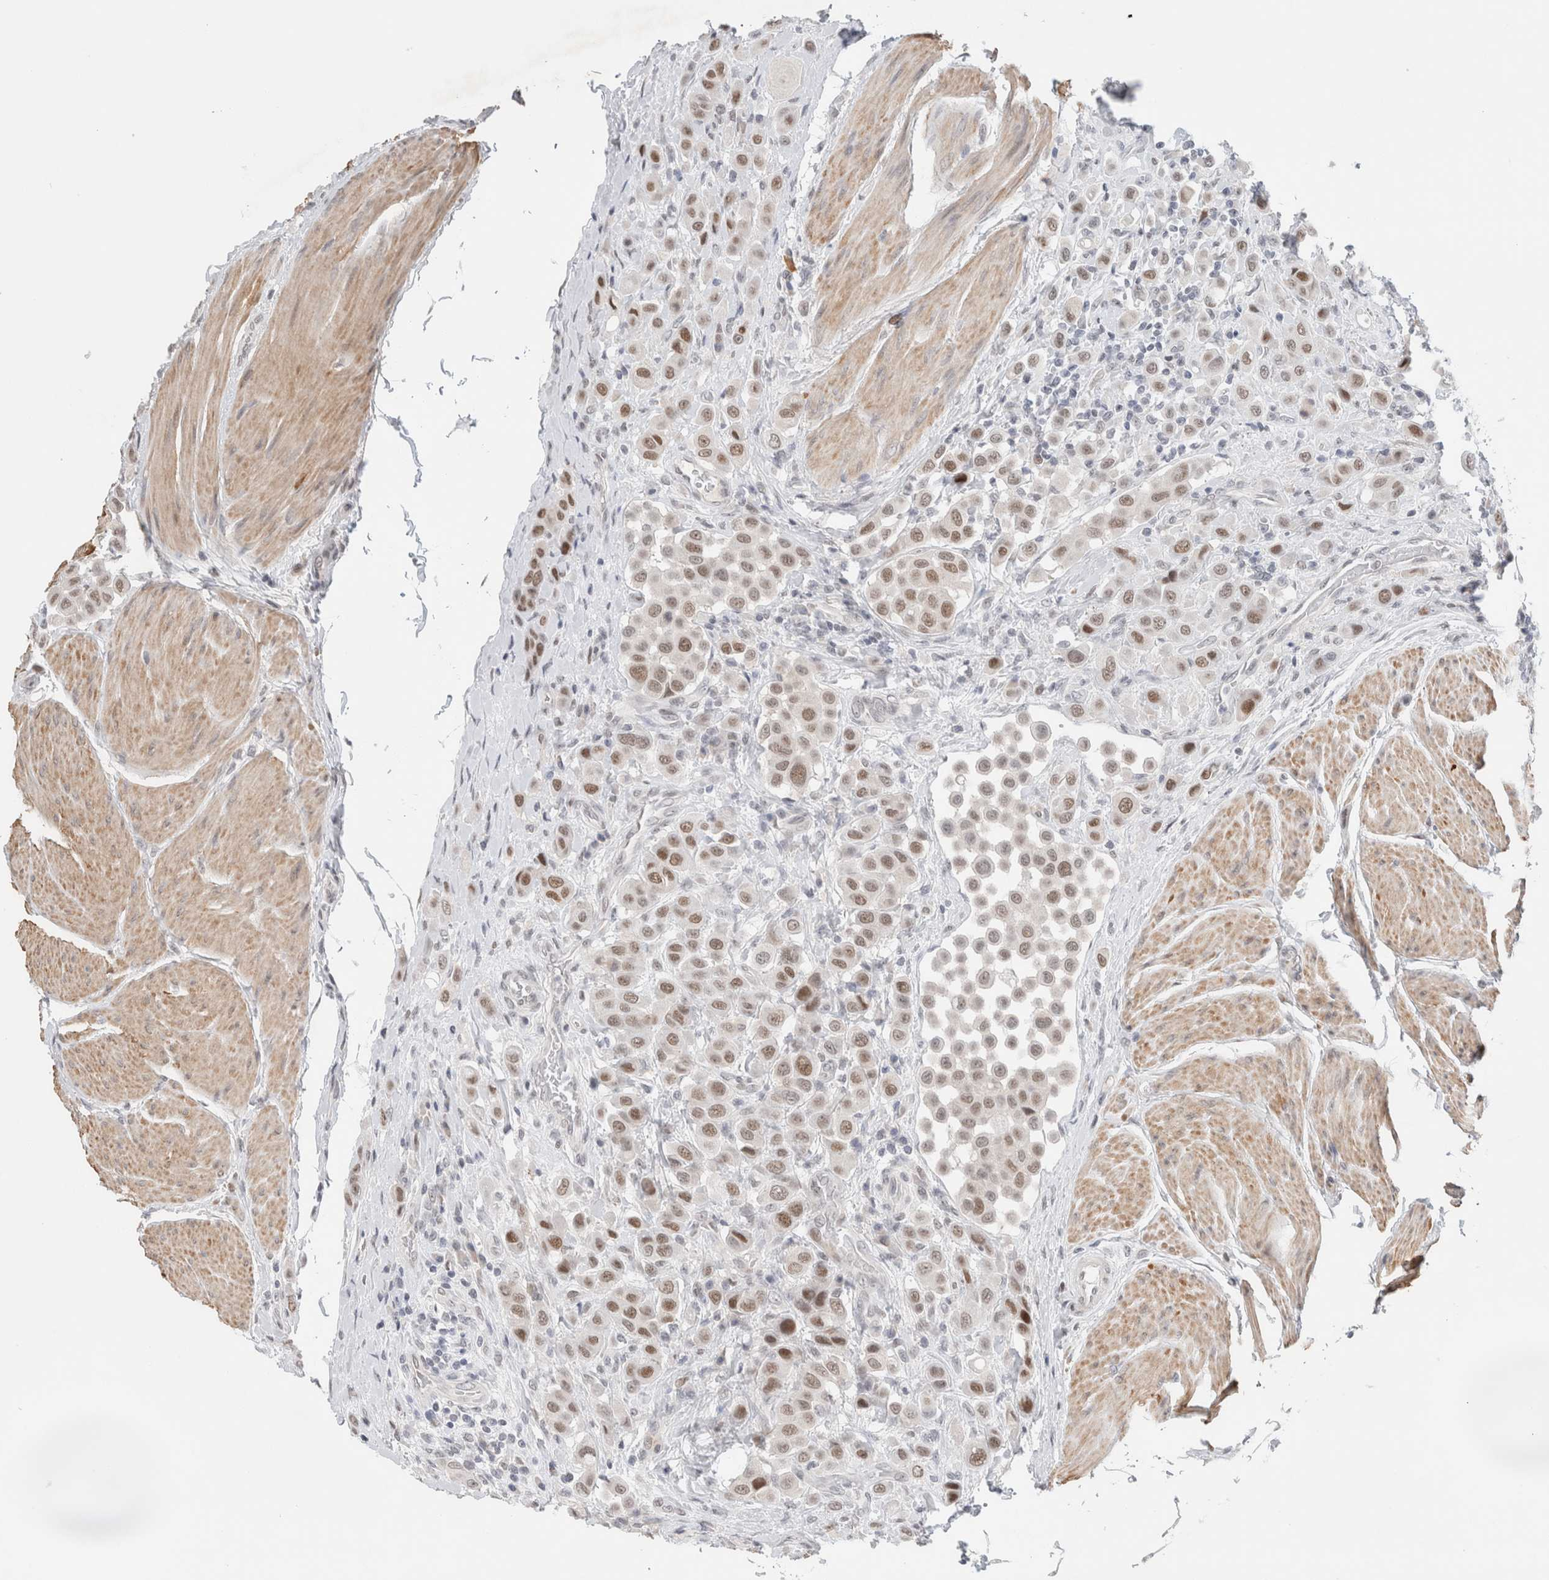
{"staining": {"intensity": "moderate", "quantity": ">75%", "location": "nuclear"}, "tissue": "urothelial cancer", "cell_type": "Tumor cells", "image_type": "cancer", "snomed": [{"axis": "morphology", "description": "Urothelial carcinoma, High grade"}, {"axis": "topography", "description": "Urinary bladder"}], "caption": "High-power microscopy captured an IHC image of urothelial cancer, revealing moderate nuclear expression in about >75% of tumor cells.", "gene": "KNL1", "patient": {"sex": "male", "age": 50}}